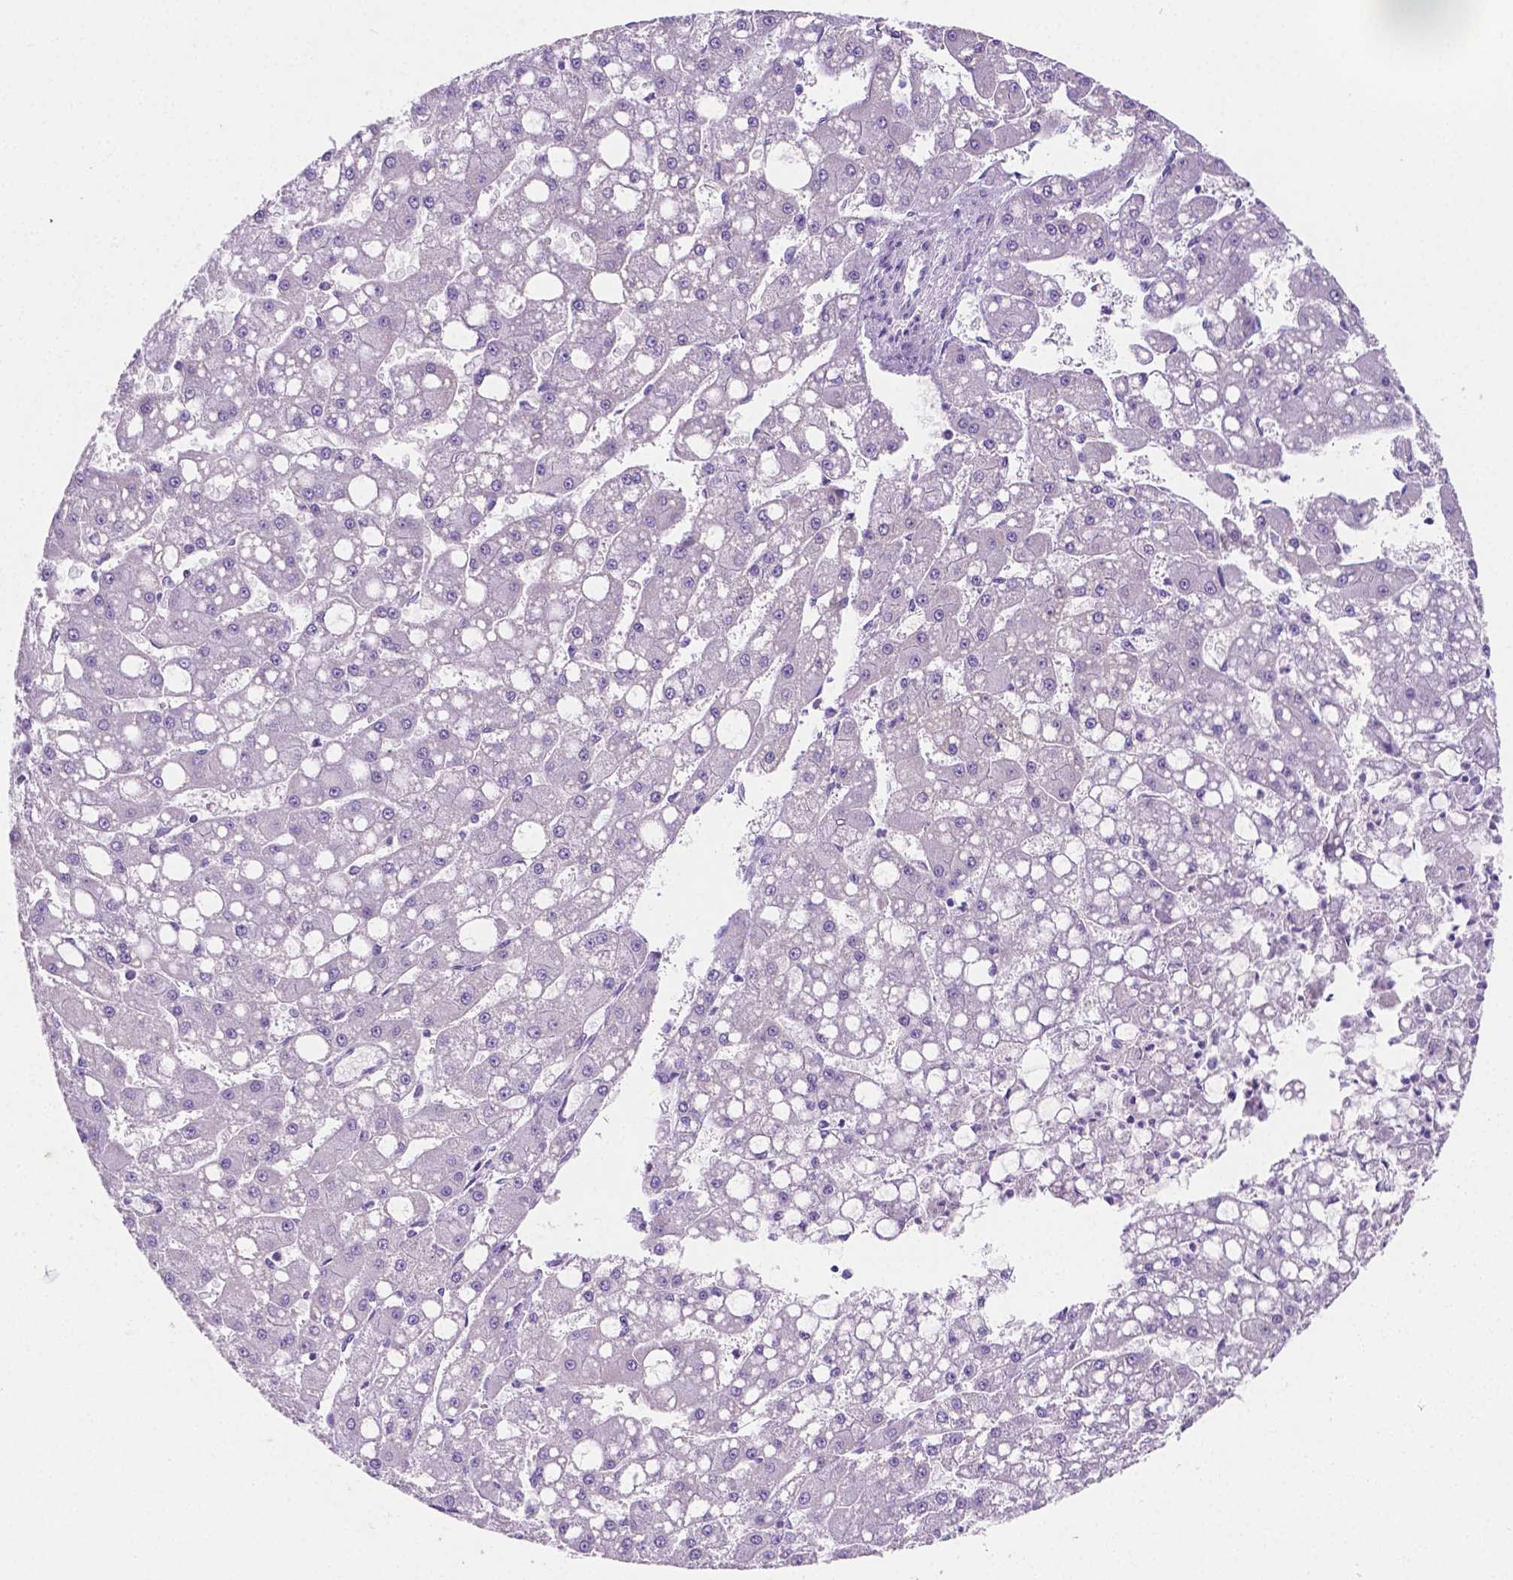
{"staining": {"intensity": "negative", "quantity": "none", "location": "none"}, "tissue": "liver cancer", "cell_type": "Tumor cells", "image_type": "cancer", "snomed": [{"axis": "morphology", "description": "Carcinoma, Hepatocellular, NOS"}, {"axis": "topography", "description": "Liver"}], "caption": "An immunohistochemistry image of liver cancer (hepatocellular carcinoma) is shown. There is no staining in tumor cells of liver cancer (hepatocellular carcinoma).", "gene": "SGTB", "patient": {"sex": "male", "age": 67}}